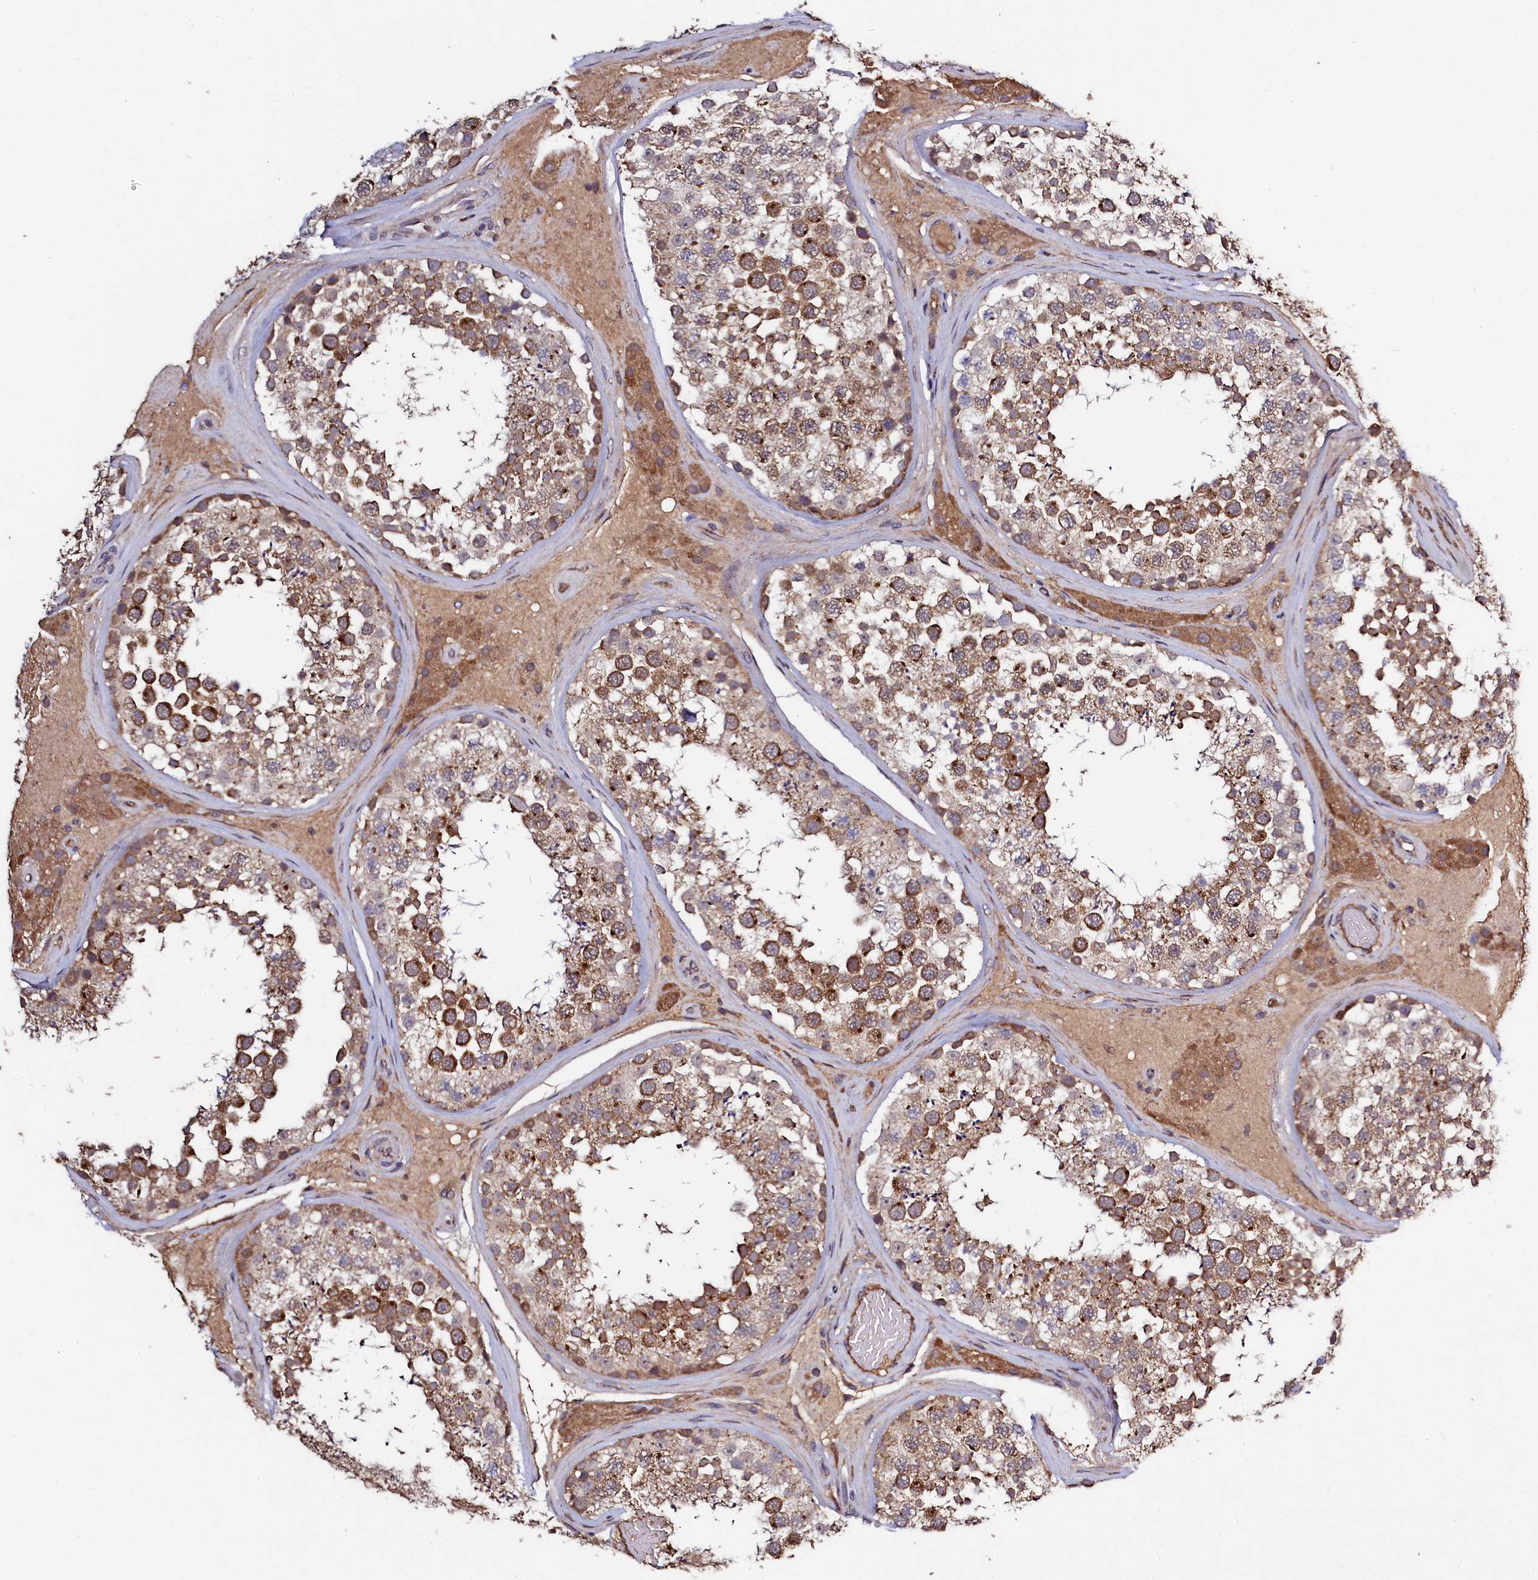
{"staining": {"intensity": "moderate", "quantity": ">75%", "location": "cytoplasmic/membranous"}, "tissue": "testis", "cell_type": "Cells in seminiferous ducts", "image_type": "normal", "snomed": [{"axis": "morphology", "description": "Normal tissue, NOS"}, {"axis": "topography", "description": "Testis"}], "caption": "A histopathology image of human testis stained for a protein demonstrates moderate cytoplasmic/membranous brown staining in cells in seminiferous ducts.", "gene": "SEC24C", "patient": {"sex": "male", "age": 46}}